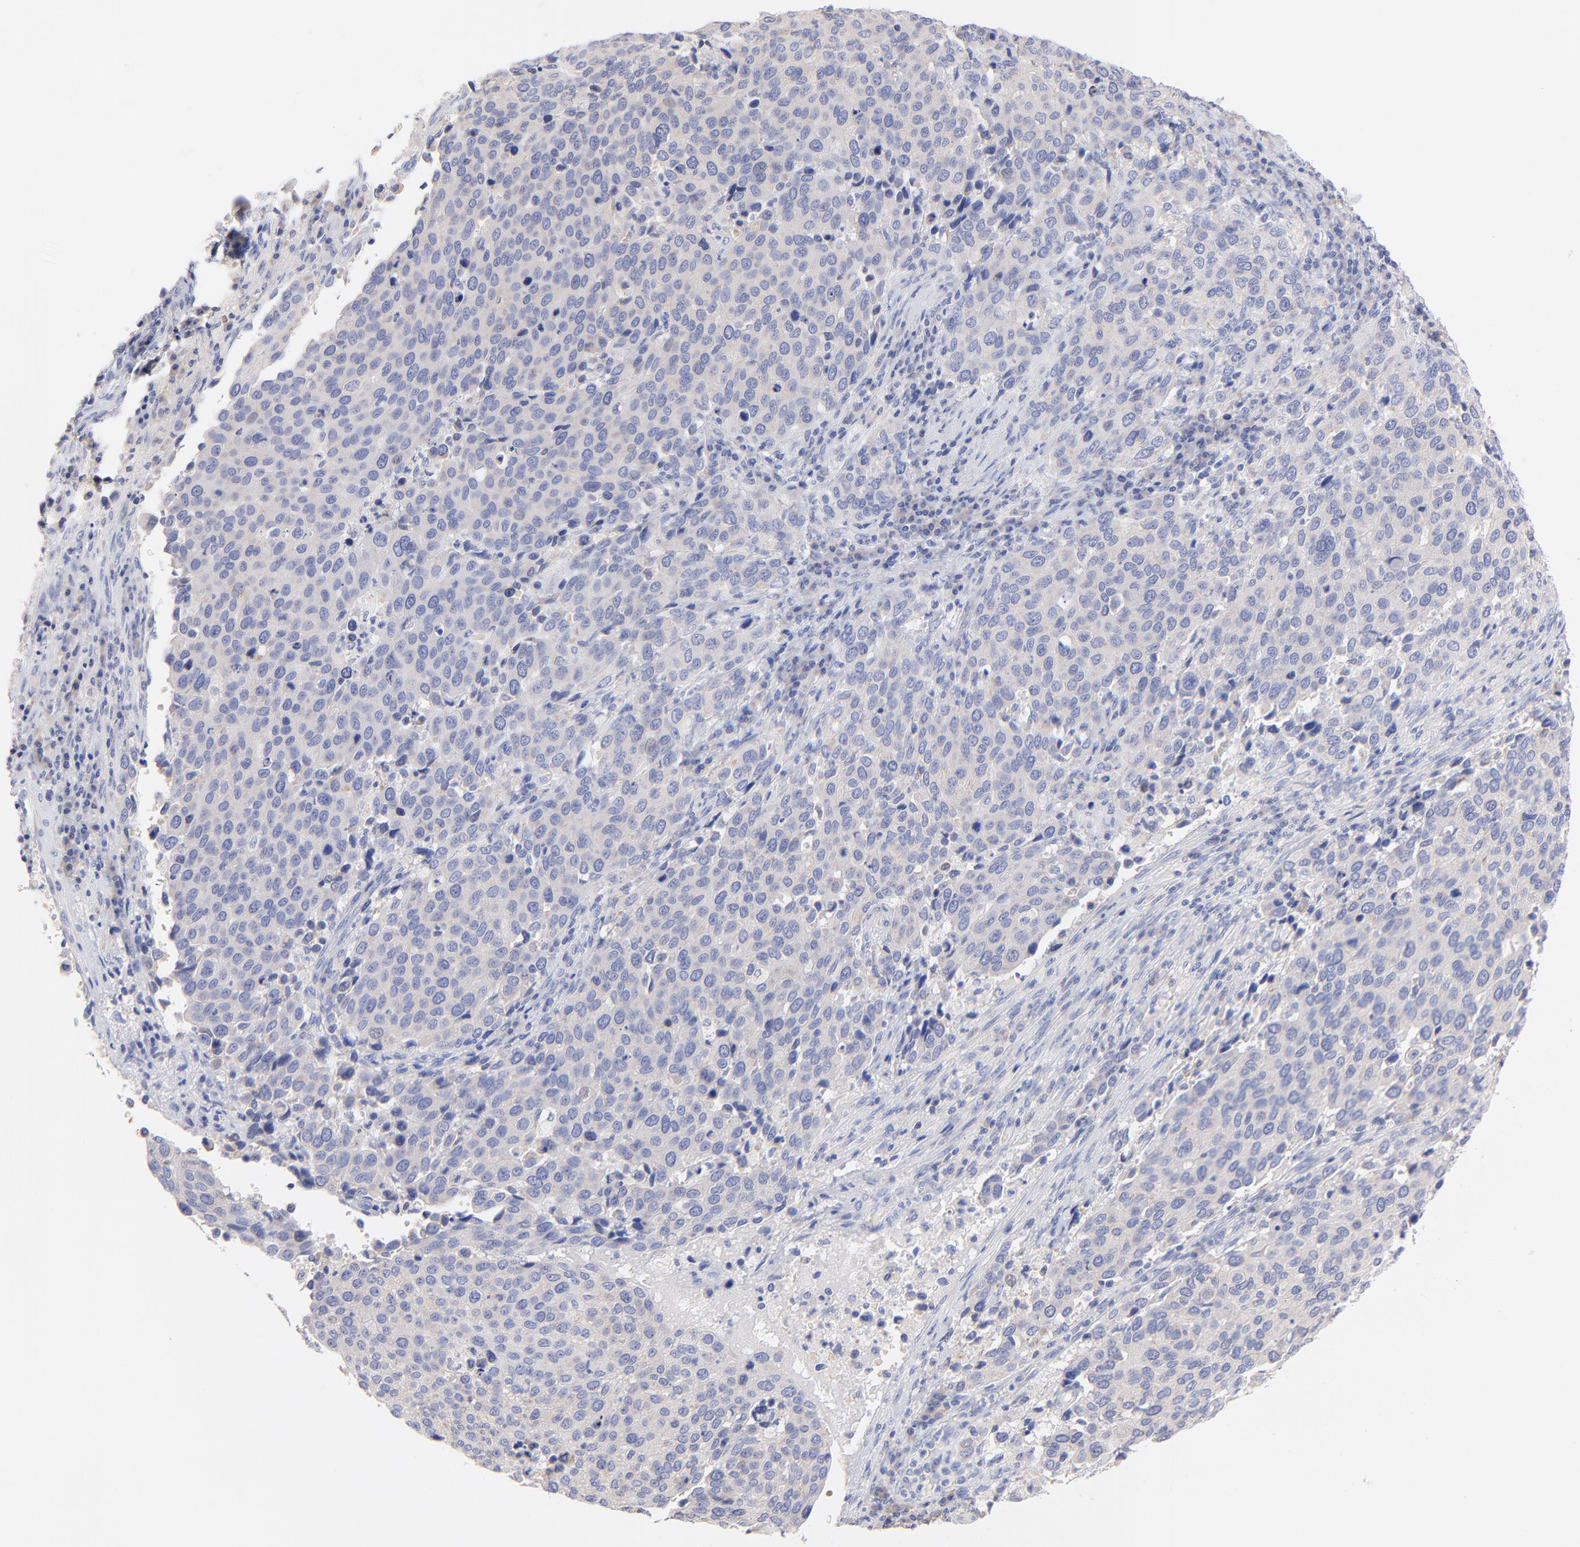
{"staining": {"intensity": "negative", "quantity": "none", "location": "none"}, "tissue": "cervical cancer", "cell_type": "Tumor cells", "image_type": "cancer", "snomed": [{"axis": "morphology", "description": "Squamous cell carcinoma, NOS"}, {"axis": "topography", "description": "Cervix"}], "caption": "Cervical cancer stained for a protein using immunohistochemistry shows no staining tumor cells.", "gene": "EBP", "patient": {"sex": "female", "age": 54}}